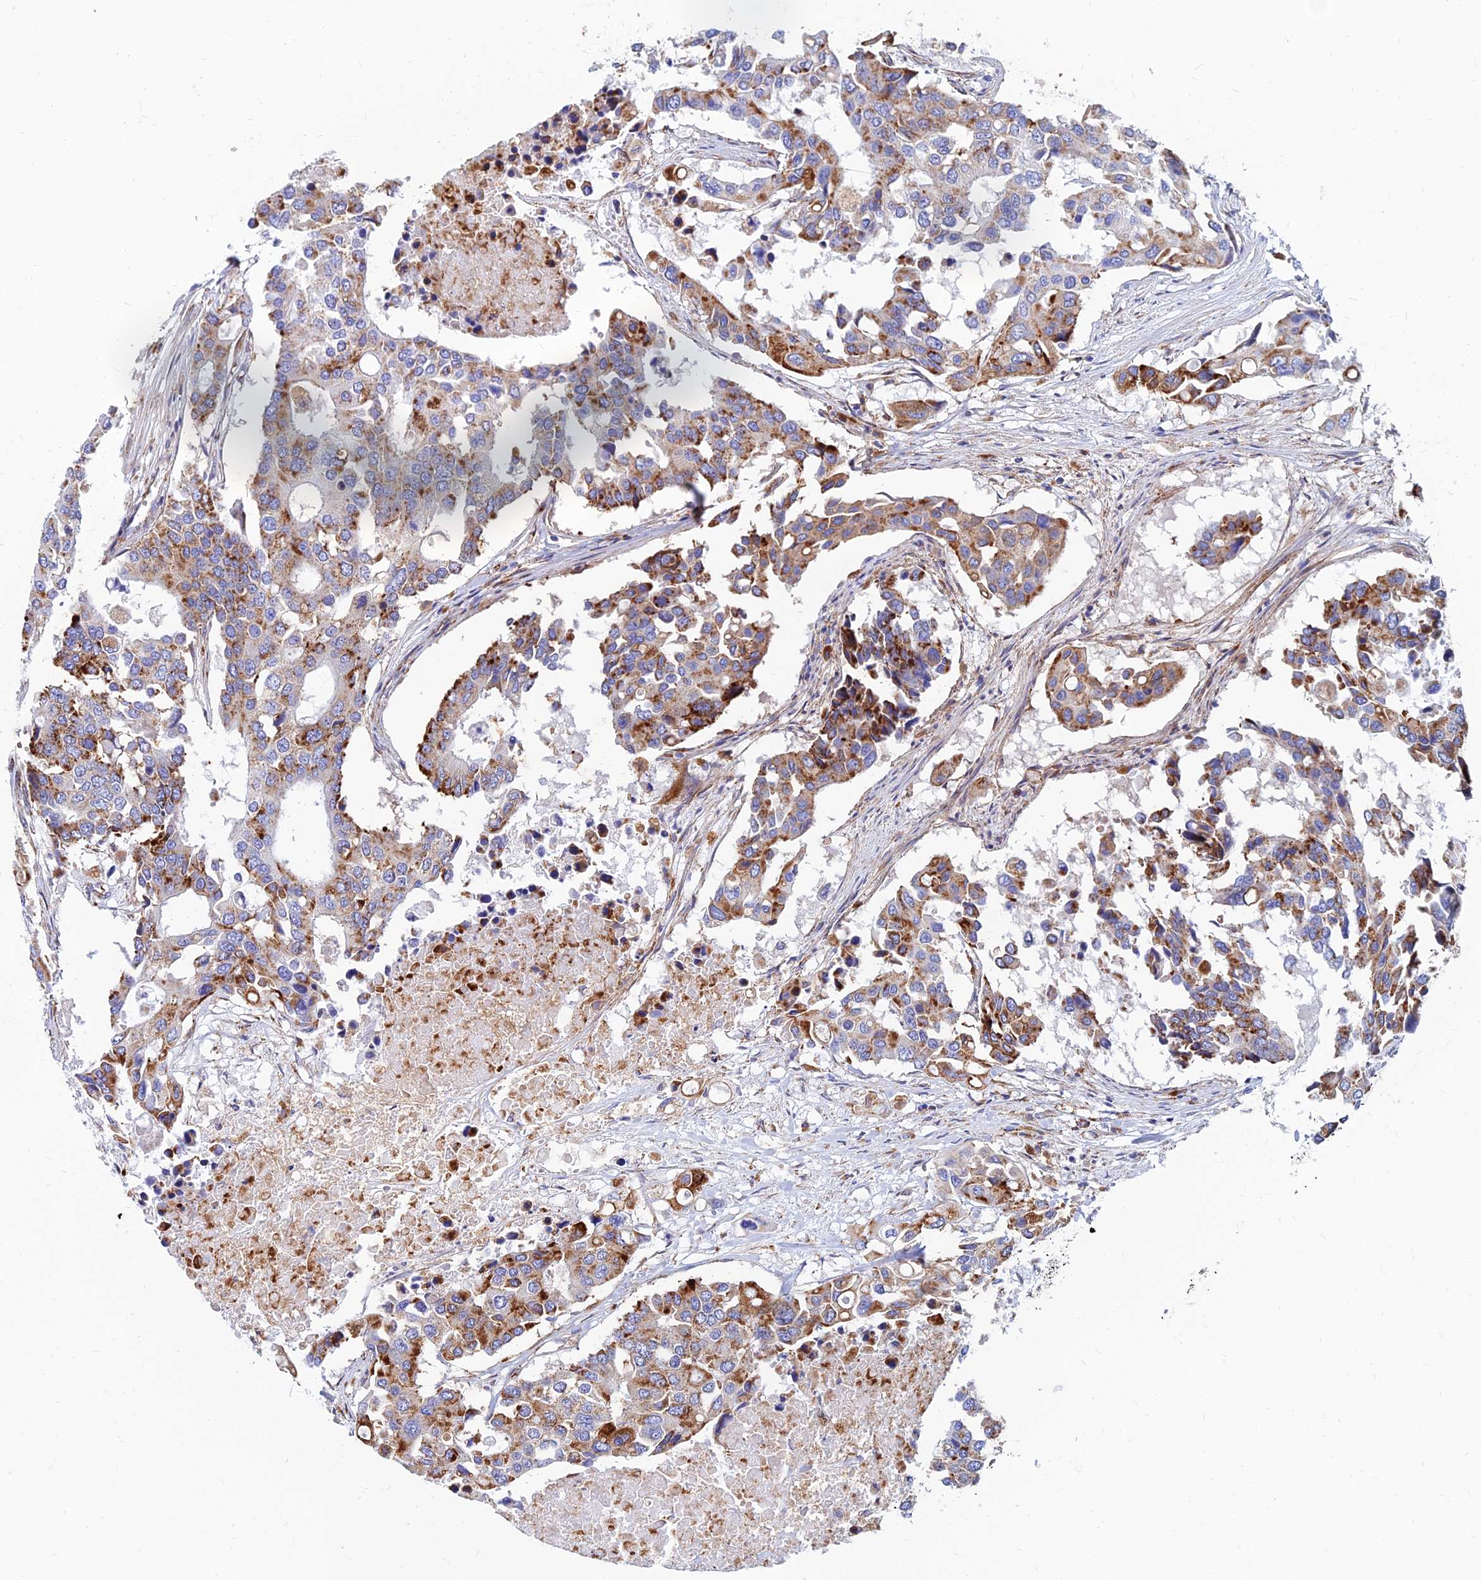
{"staining": {"intensity": "moderate", "quantity": ">75%", "location": "cytoplasmic/membranous"}, "tissue": "colorectal cancer", "cell_type": "Tumor cells", "image_type": "cancer", "snomed": [{"axis": "morphology", "description": "Adenocarcinoma, NOS"}, {"axis": "topography", "description": "Colon"}], "caption": "Immunohistochemical staining of human colorectal cancer shows moderate cytoplasmic/membranous protein expression in approximately >75% of tumor cells.", "gene": "SPNS1", "patient": {"sex": "male", "age": 77}}